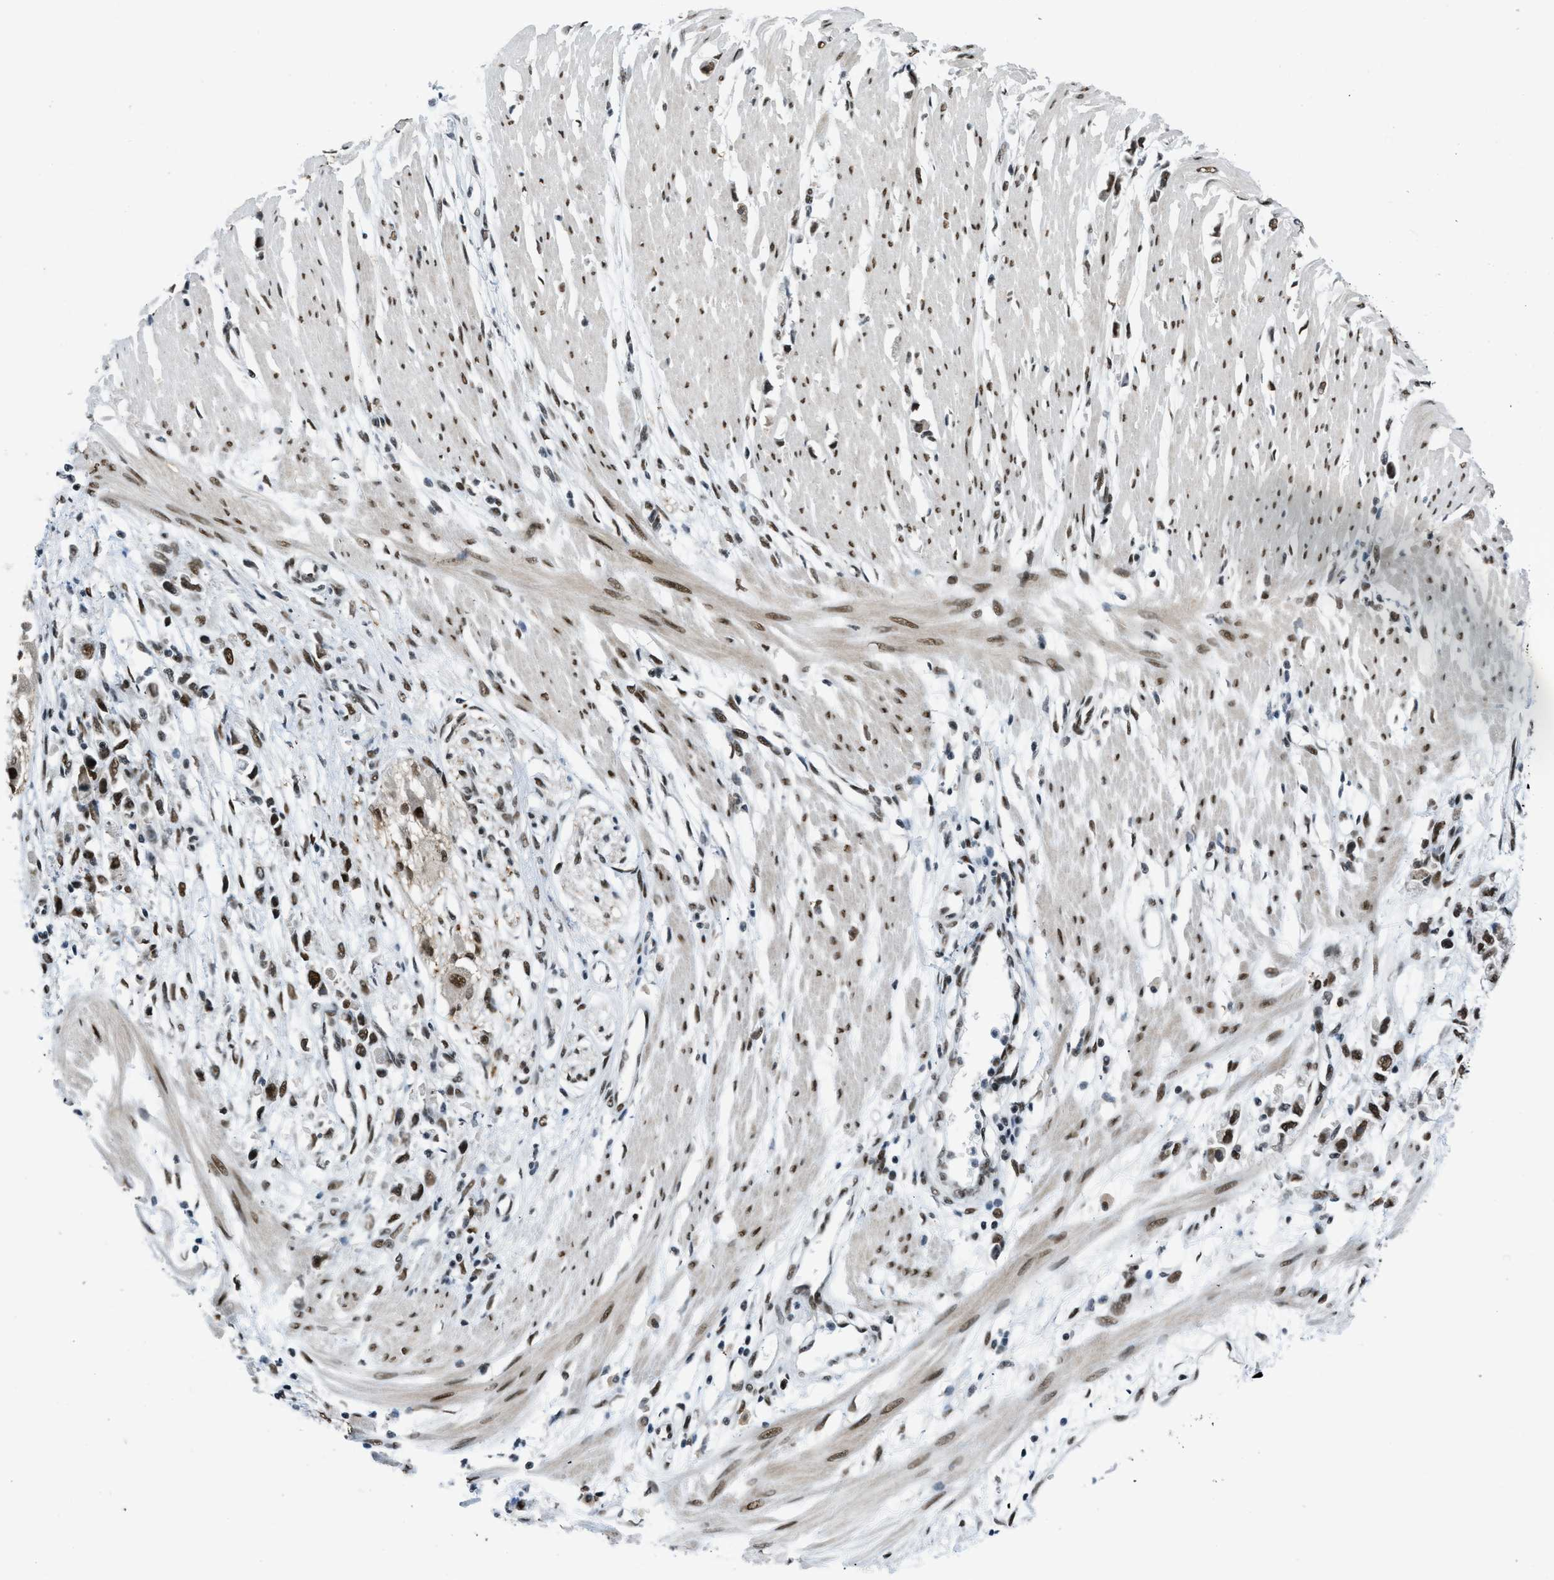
{"staining": {"intensity": "strong", "quantity": ">75%", "location": "nuclear"}, "tissue": "stomach cancer", "cell_type": "Tumor cells", "image_type": "cancer", "snomed": [{"axis": "morphology", "description": "Adenocarcinoma, NOS"}, {"axis": "topography", "description": "Stomach"}], "caption": "Stomach cancer was stained to show a protein in brown. There is high levels of strong nuclear expression in about >75% of tumor cells.", "gene": "GATAD2B", "patient": {"sex": "female", "age": 59}}